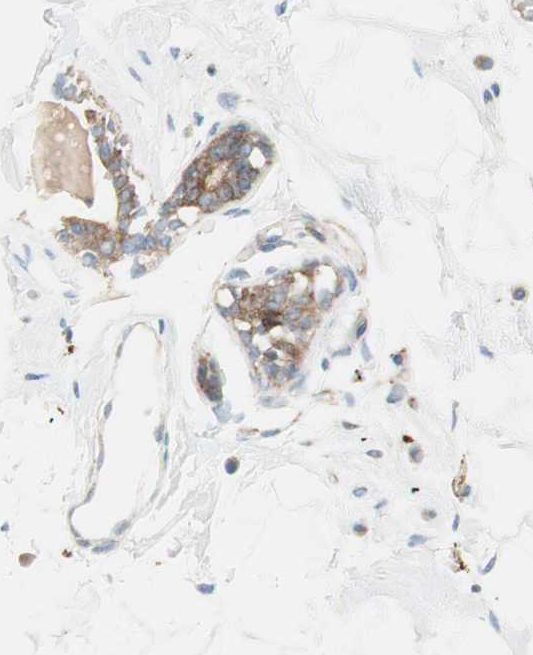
{"staining": {"intensity": "negative", "quantity": "none", "location": "none"}, "tissue": "breast", "cell_type": "Adipocytes", "image_type": "normal", "snomed": [{"axis": "morphology", "description": "Normal tissue, NOS"}, {"axis": "topography", "description": "Breast"}], "caption": "DAB immunohistochemical staining of normal human breast demonstrates no significant staining in adipocytes.", "gene": "ATP6V1G1", "patient": {"sex": "female", "age": 23}}